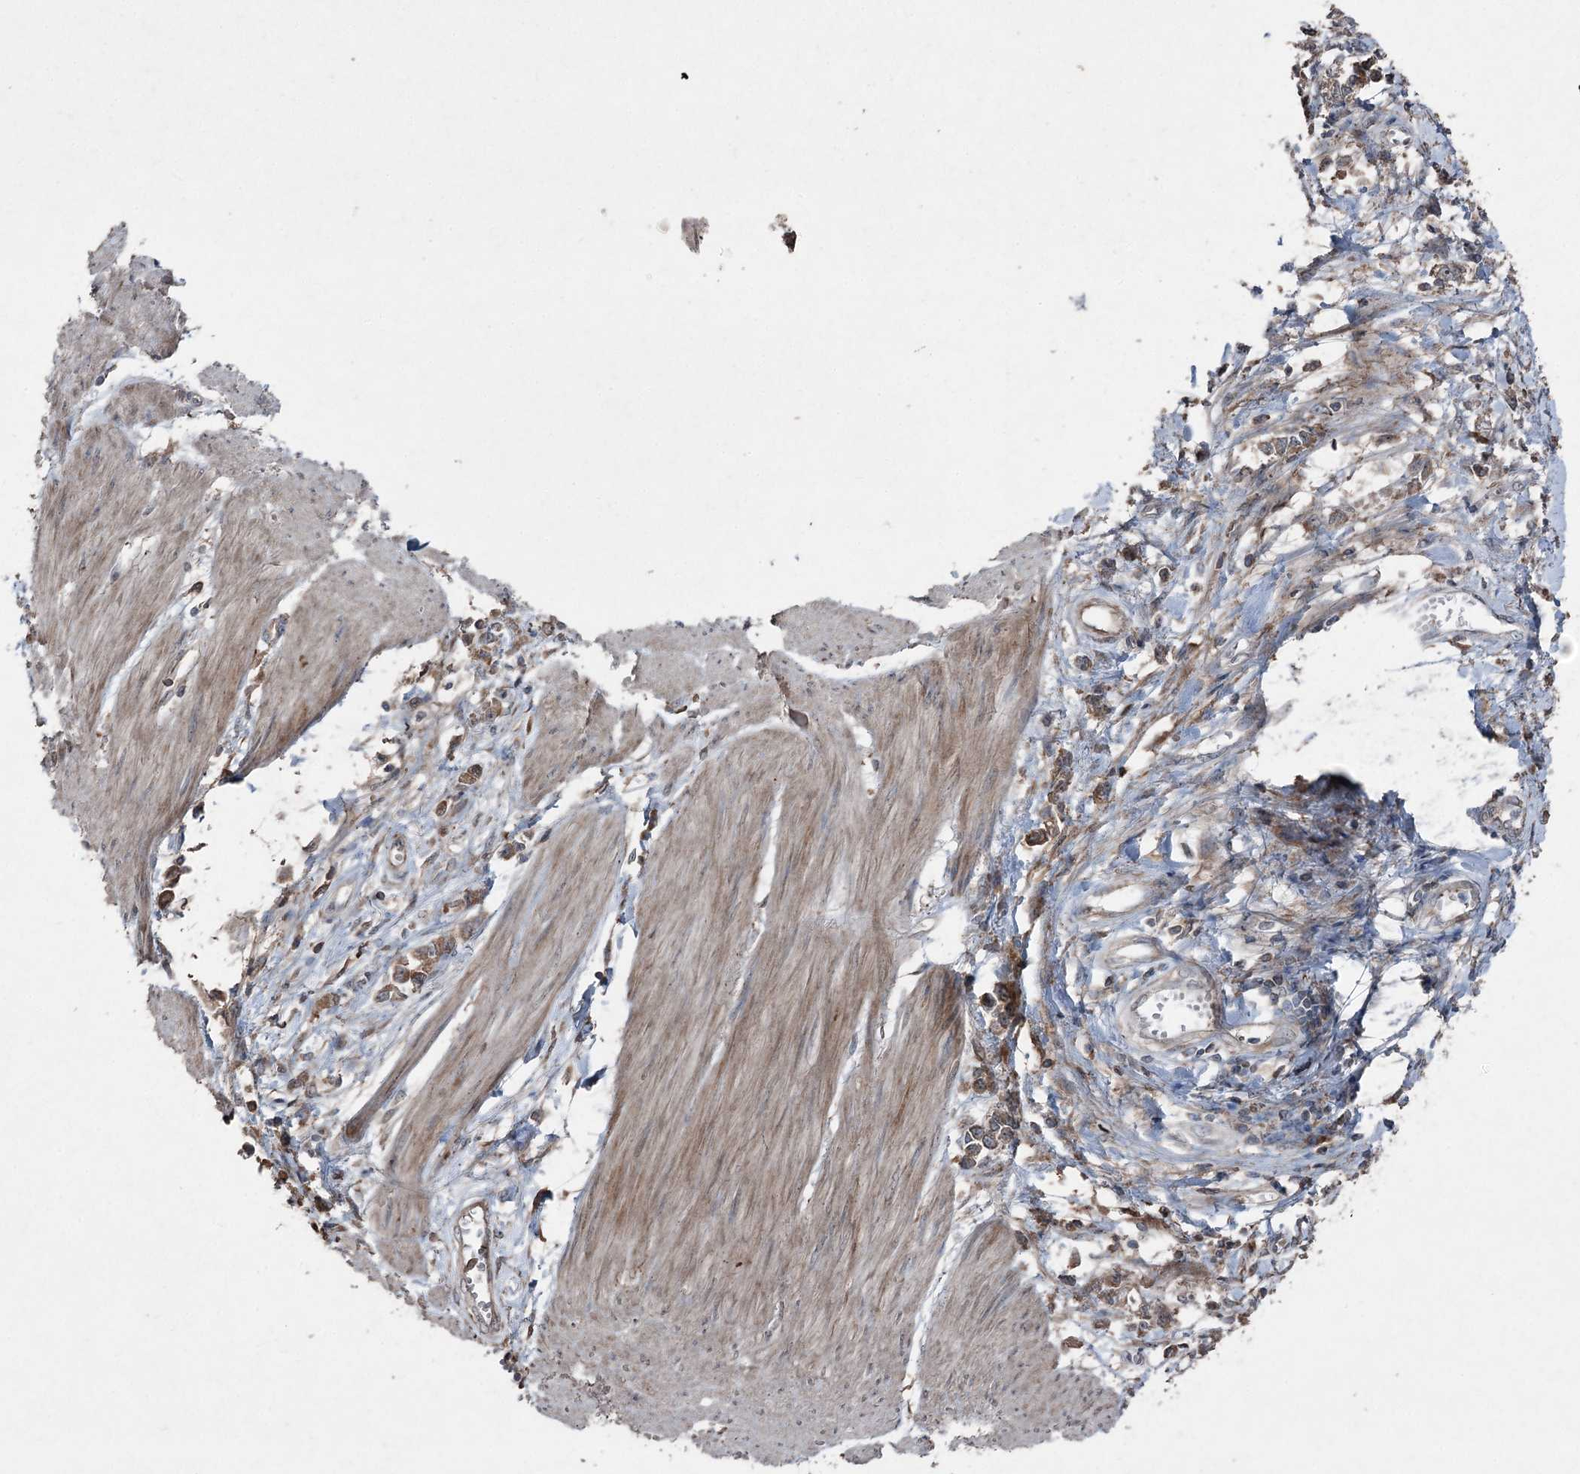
{"staining": {"intensity": "moderate", "quantity": ">75%", "location": "cytoplasmic/membranous"}, "tissue": "stomach cancer", "cell_type": "Tumor cells", "image_type": "cancer", "snomed": [{"axis": "morphology", "description": "Adenocarcinoma, NOS"}, {"axis": "topography", "description": "Stomach"}], "caption": "Immunohistochemical staining of human stomach adenocarcinoma displays moderate cytoplasmic/membranous protein expression in about >75% of tumor cells. The protein of interest is stained brown, and the nuclei are stained in blue (DAB (3,3'-diaminobenzidine) IHC with brightfield microscopy, high magnification).", "gene": "MAPK8IP2", "patient": {"sex": "female", "age": 76}}